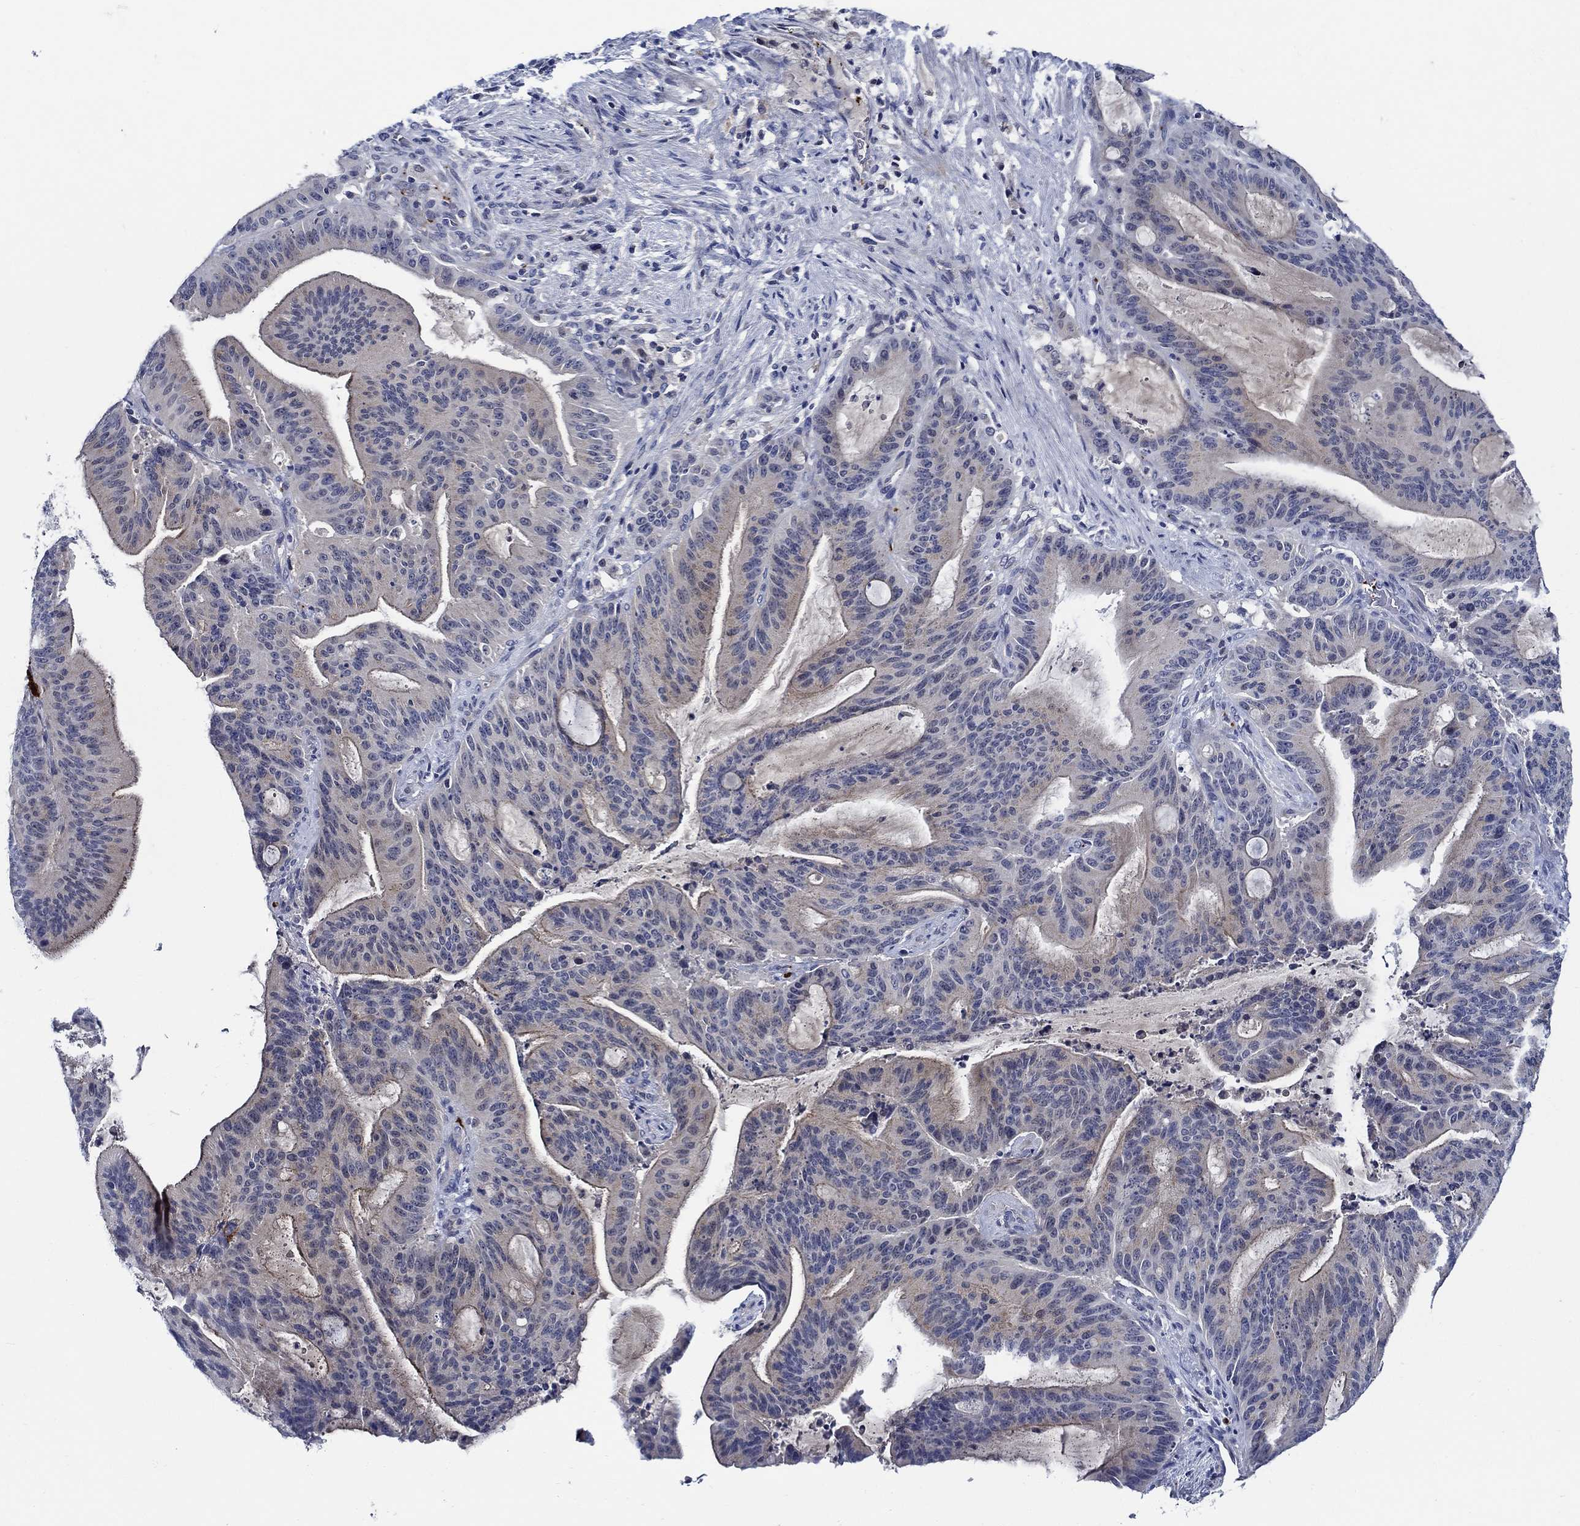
{"staining": {"intensity": "weak", "quantity": "<25%", "location": "cytoplasmic/membranous"}, "tissue": "liver cancer", "cell_type": "Tumor cells", "image_type": "cancer", "snomed": [{"axis": "morphology", "description": "Cholangiocarcinoma"}, {"axis": "topography", "description": "Liver"}], "caption": "A high-resolution micrograph shows immunohistochemistry (IHC) staining of liver cancer (cholangiocarcinoma), which reveals no significant positivity in tumor cells.", "gene": "ALOX12", "patient": {"sex": "female", "age": 73}}